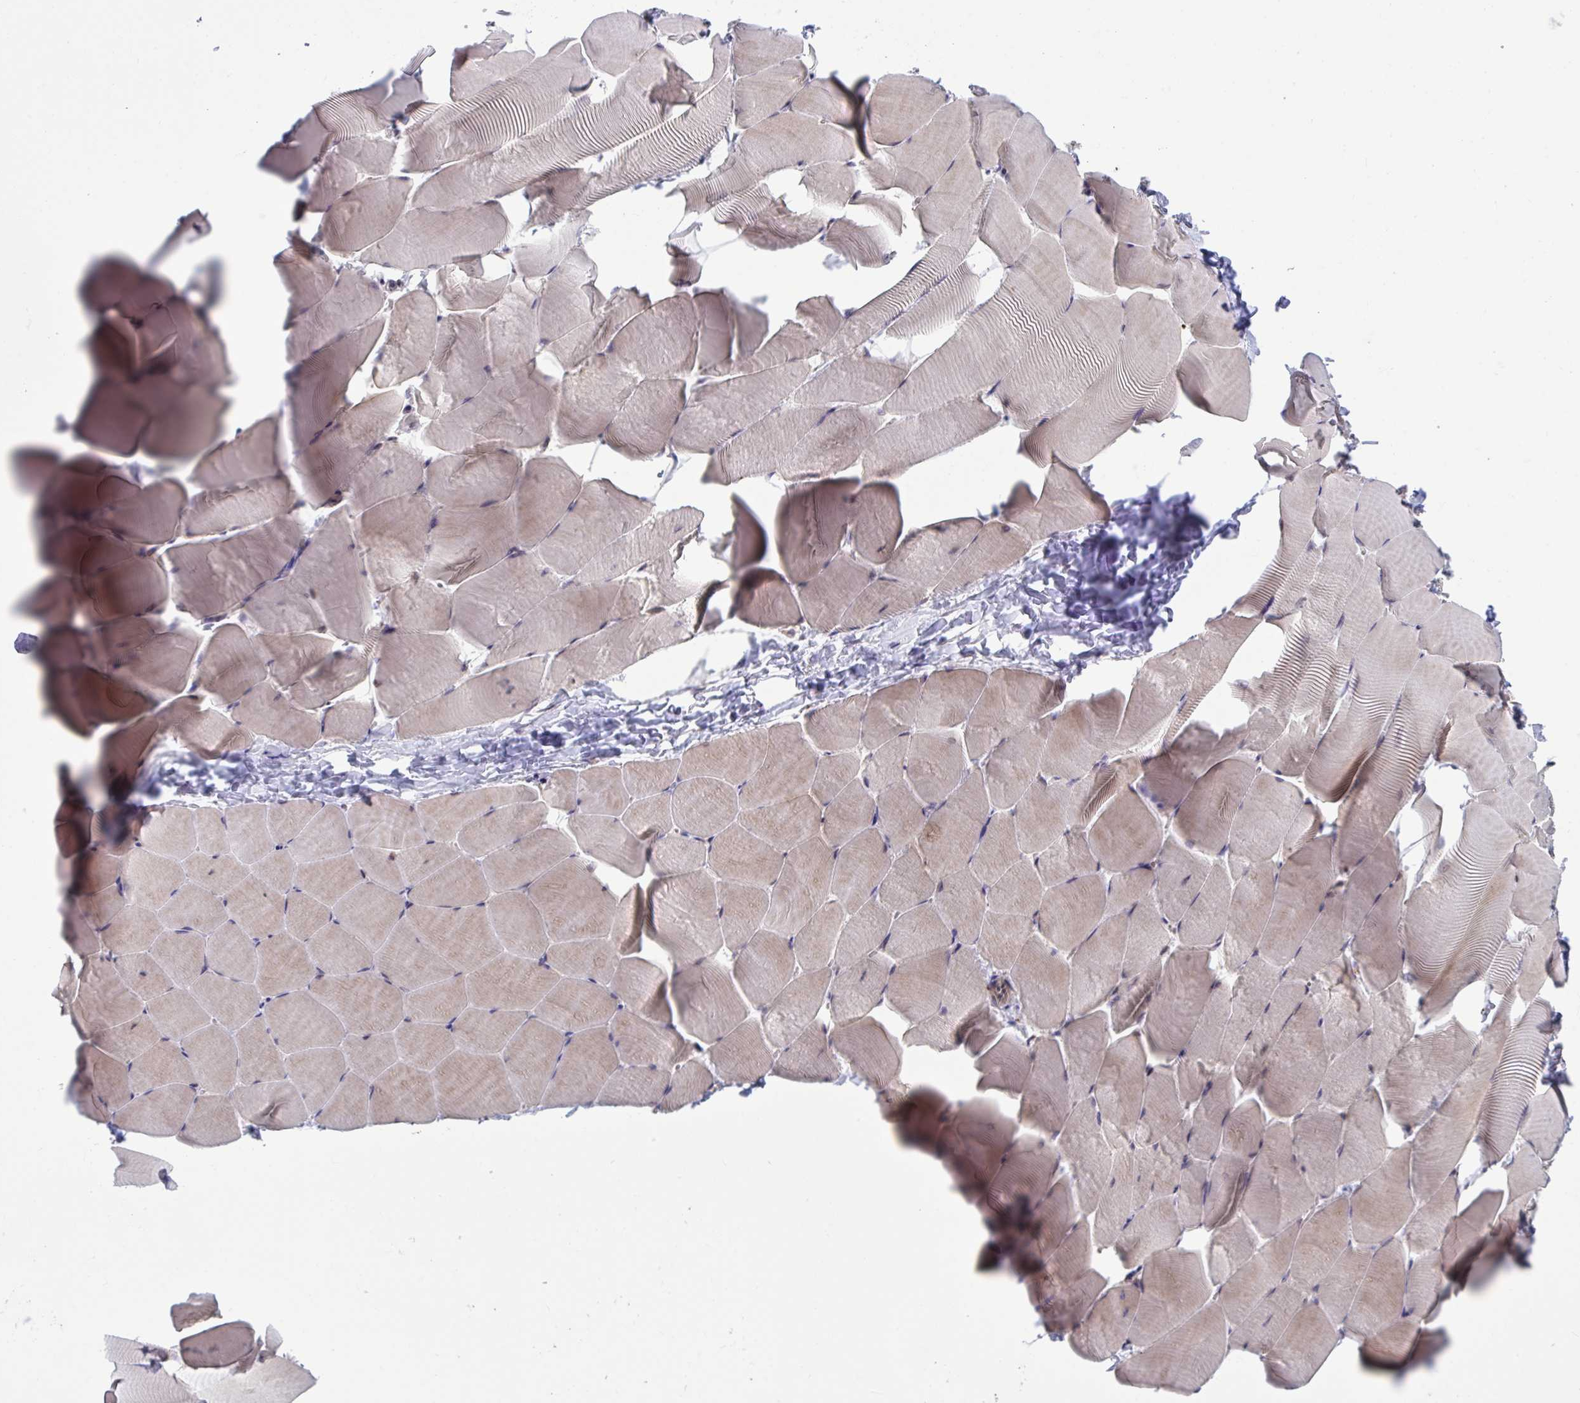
{"staining": {"intensity": "weak", "quantity": "25%-75%", "location": "cytoplasmic/membranous"}, "tissue": "skeletal muscle", "cell_type": "Myocytes", "image_type": "normal", "snomed": [{"axis": "morphology", "description": "Normal tissue, NOS"}, {"axis": "topography", "description": "Skeletal muscle"}], "caption": "An immunohistochemistry (IHC) micrograph of normal tissue is shown. Protein staining in brown highlights weak cytoplasmic/membranous positivity in skeletal muscle within myocytes. (brown staining indicates protein expression, while blue staining denotes nuclei).", "gene": "IST1", "patient": {"sex": "male", "age": 25}}